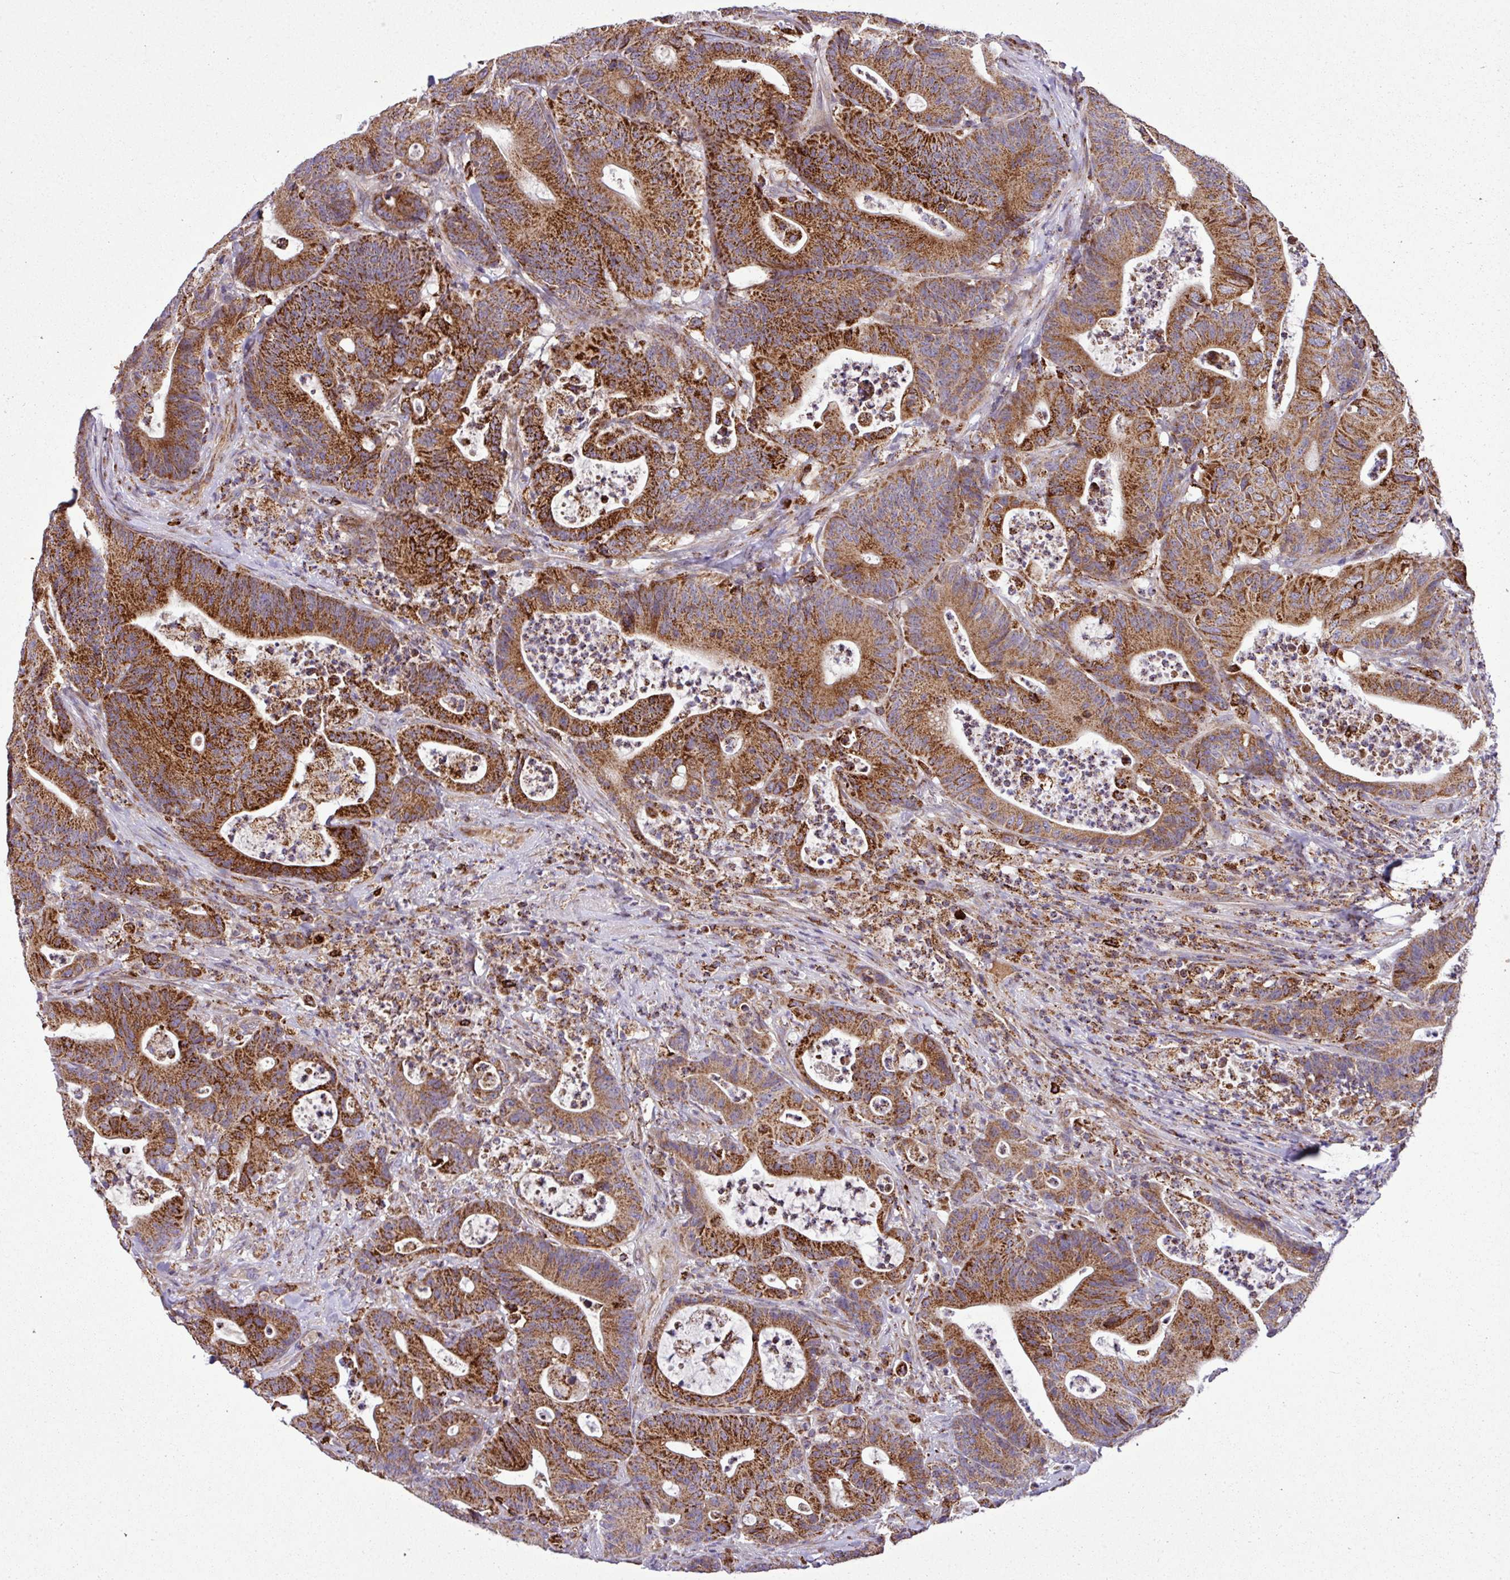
{"staining": {"intensity": "strong", "quantity": ">75%", "location": "cytoplasmic/membranous"}, "tissue": "colorectal cancer", "cell_type": "Tumor cells", "image_type": "cancer", "snomed": [{"axis": "morphology", "description": "Adenocarcinoma, NOS"}, {"axis": "topography", "description": "Colon"}], "caption": "Tumor cells show strong cytoplasmic/membranous expression in approximately >75% of cells in colorectal cancer (adenocarcinoma).", "gene": "ZNF569", "patient": {"sex": "female", "age": 84}}